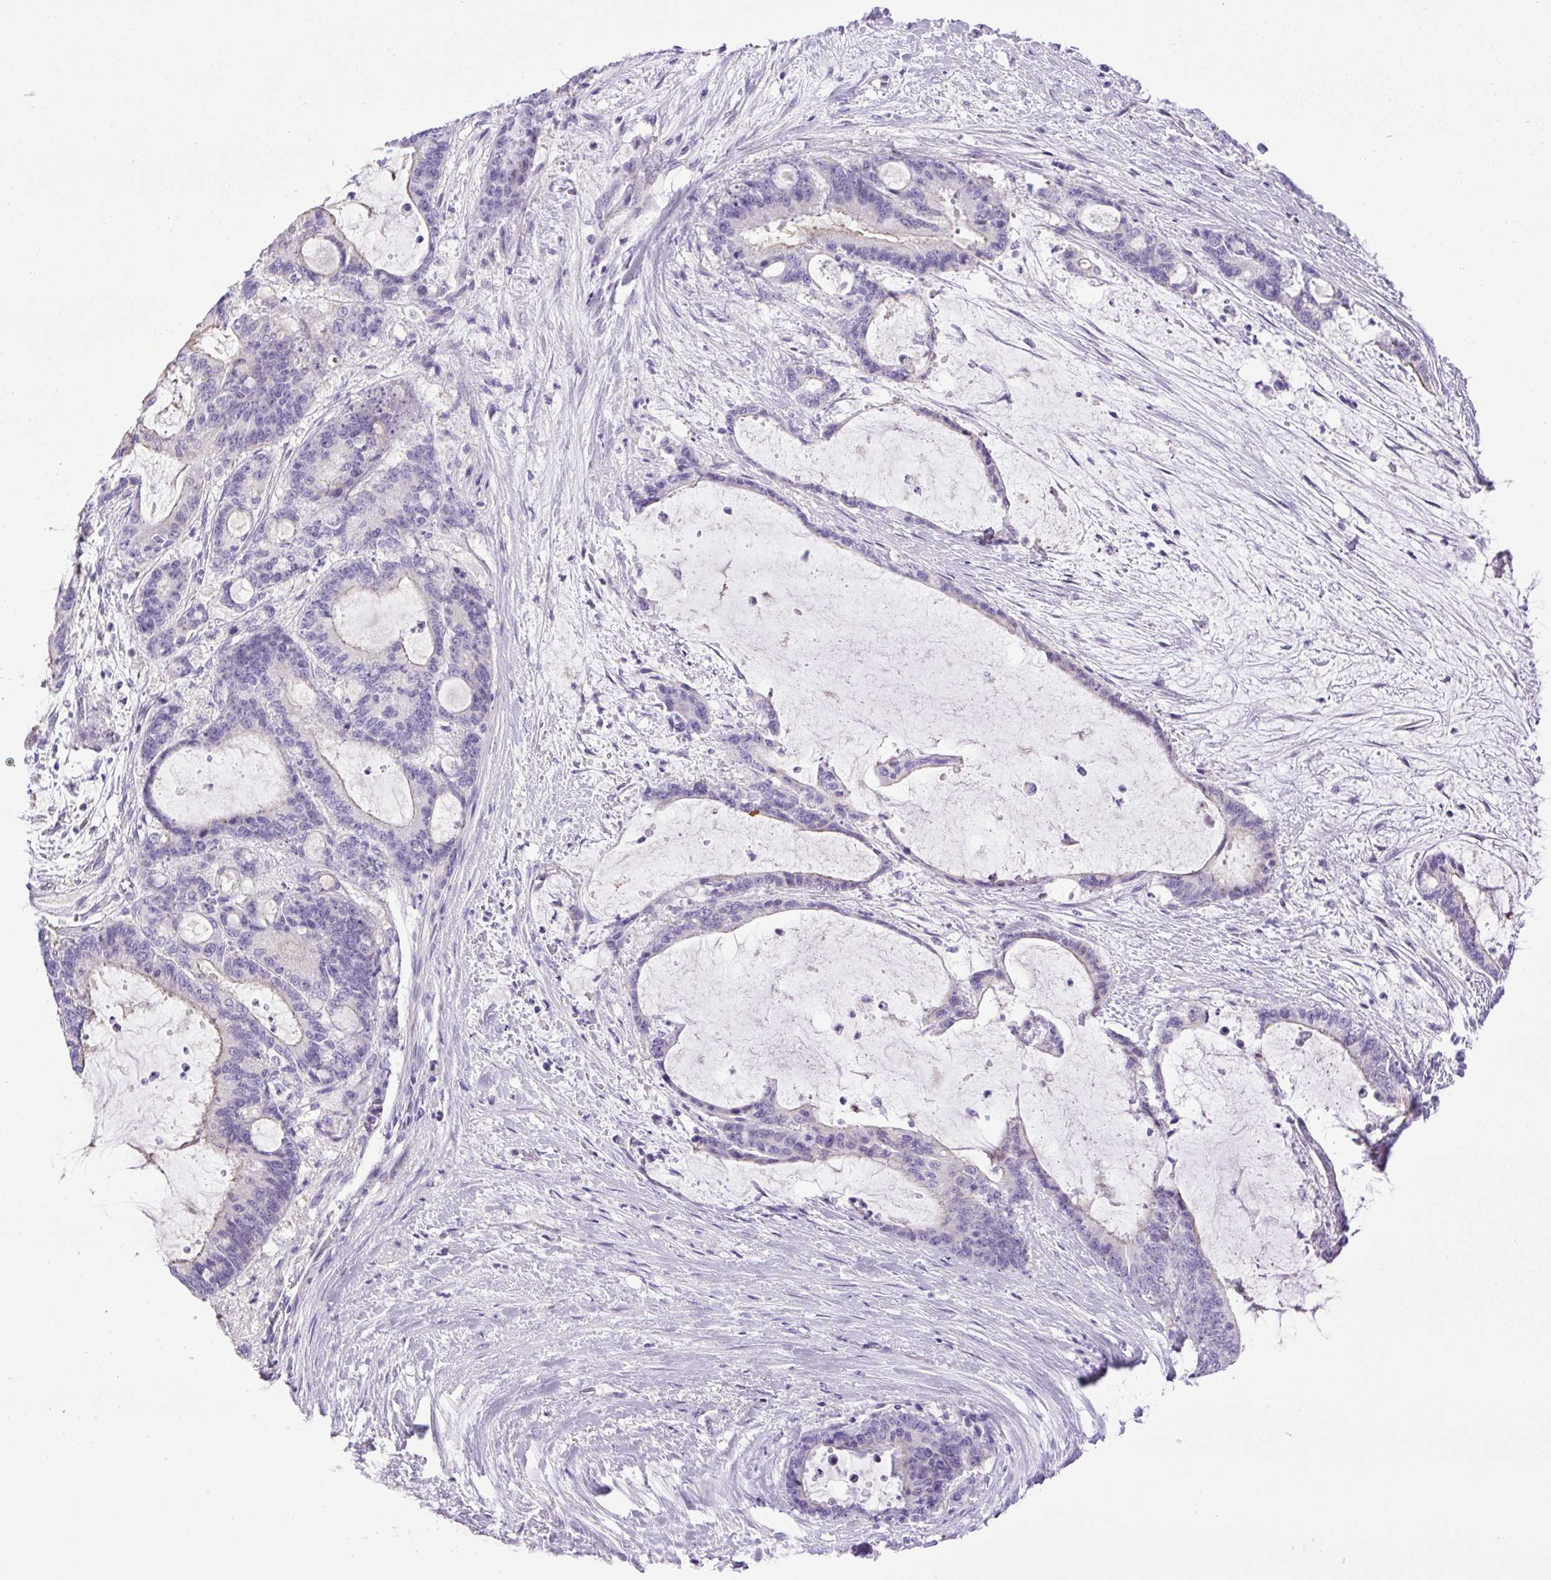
{"staining": {"intensity": "negative", "quantity": "none", "location": "none"}, "tissue": "liver cancer", "cell_type": "Tumor cells", "image_type": "cancer", "snomed": [{"axis": "morphology", "description": "Normal tissue, NOS"}, {"axis": "morphology", "description": "Cholangiocarcinoma"}, {"axis": "topography", "description": "Liver"}, {"axis": "topography", "description": "Peripheral nerve tissue"}], "caption": "Immunohistochemical staining of cholangiocarcinoma (liver) demonstrates no significant positivity in tumor cells.", "gene": "CDSN", "patient": {"sex": "female", "age": 73}}